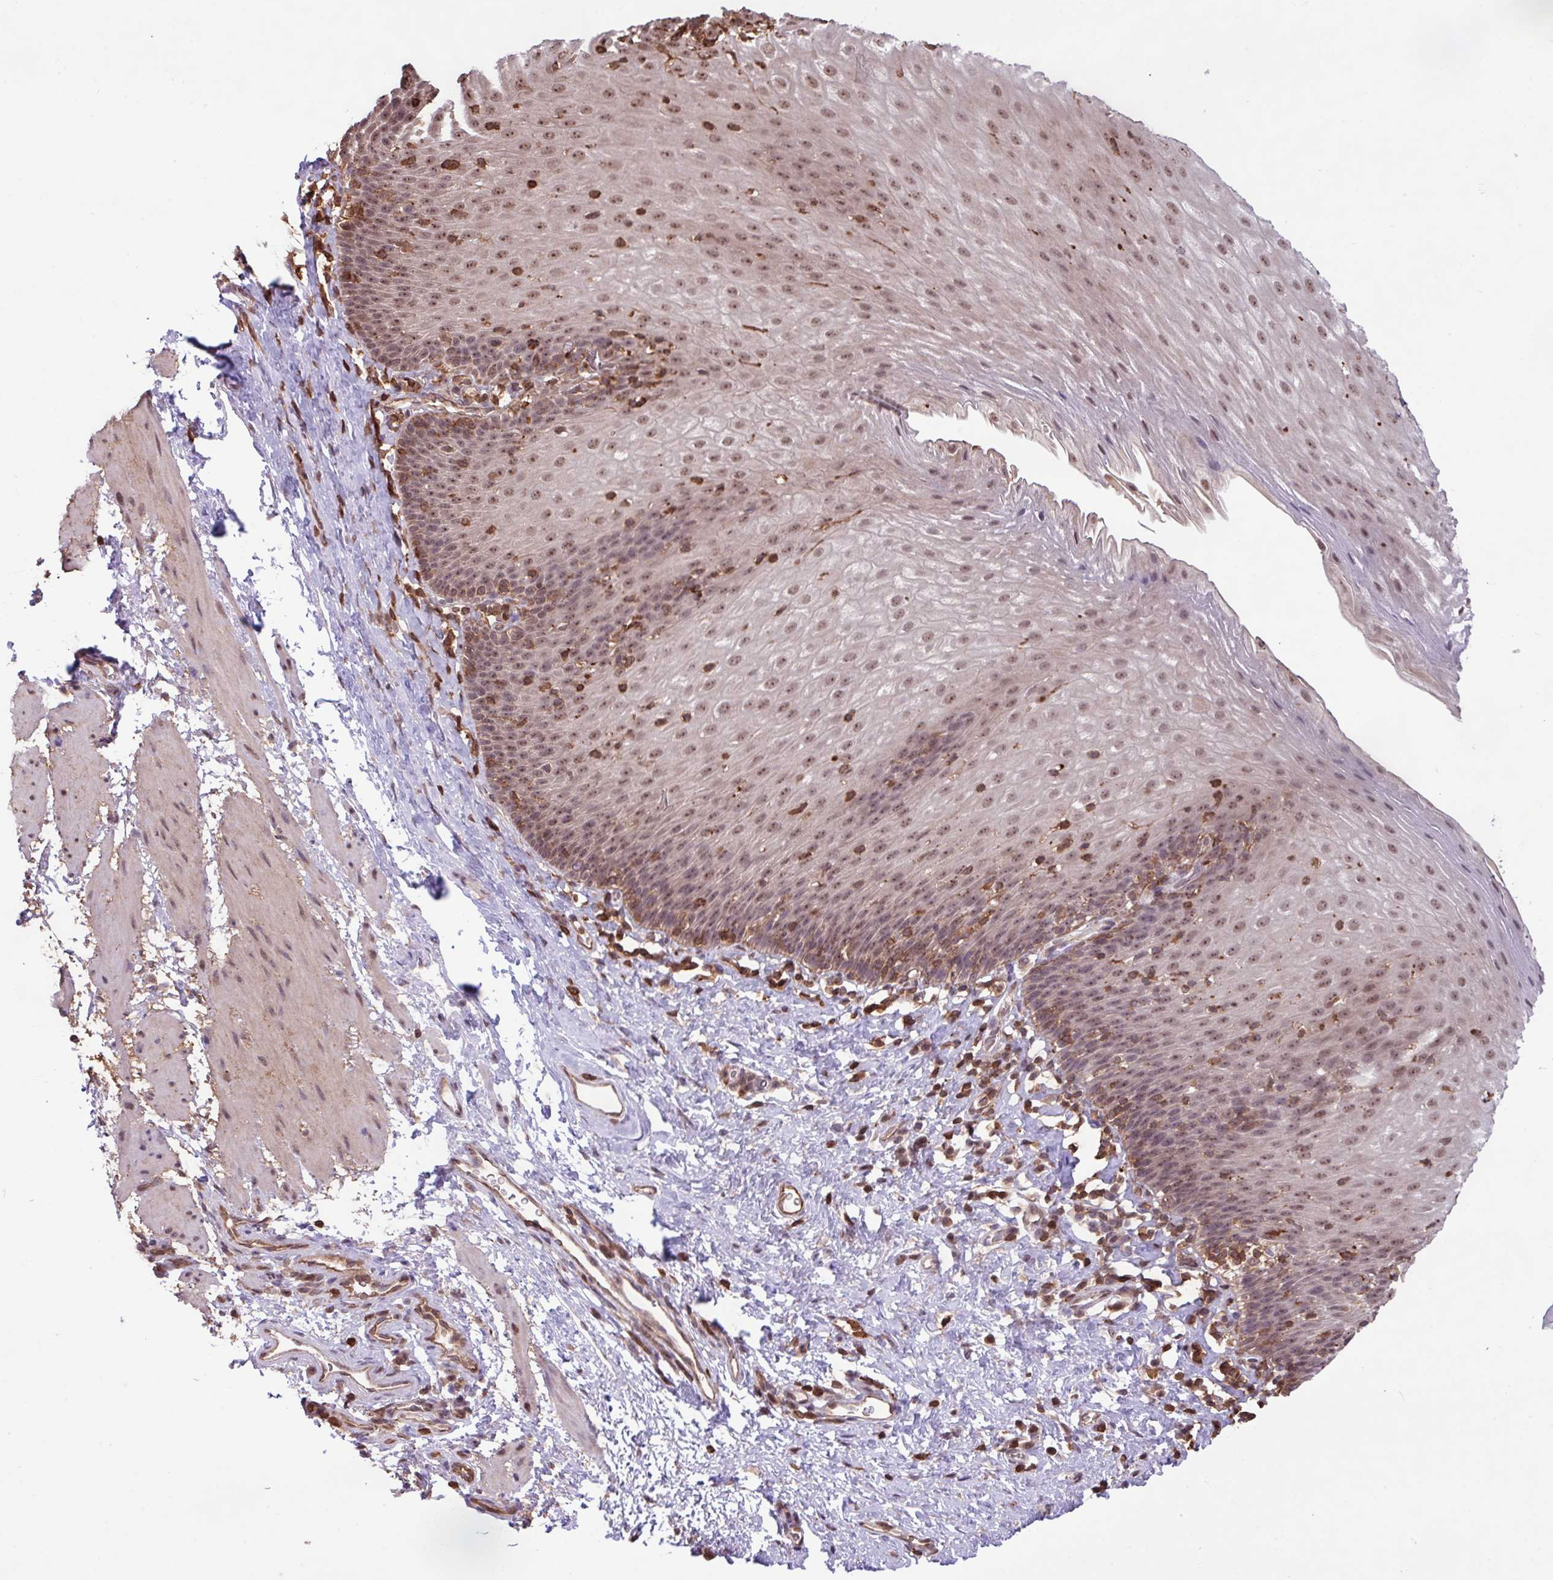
{"staining": {"intensity": "moderate", "quantity": ">75%", "location": "nuclear"}, "tissue": "esophagus", "cell_type": "Squamous epithelial cells", "image_type": "normal", "snomed": [{"axis": "morphology", "description": "Normal tissue, NOS"}, {"axis": "topography", "description": "Esophagus"}], "caption": "This is a photomicrograph of immunohistochemistry staining of unremarkable esophagus, which shows moderate staining in the nuclear of squamous epithelial cells.", "gene": "GON7", "patient": {"sex": "female", "age": 61}}